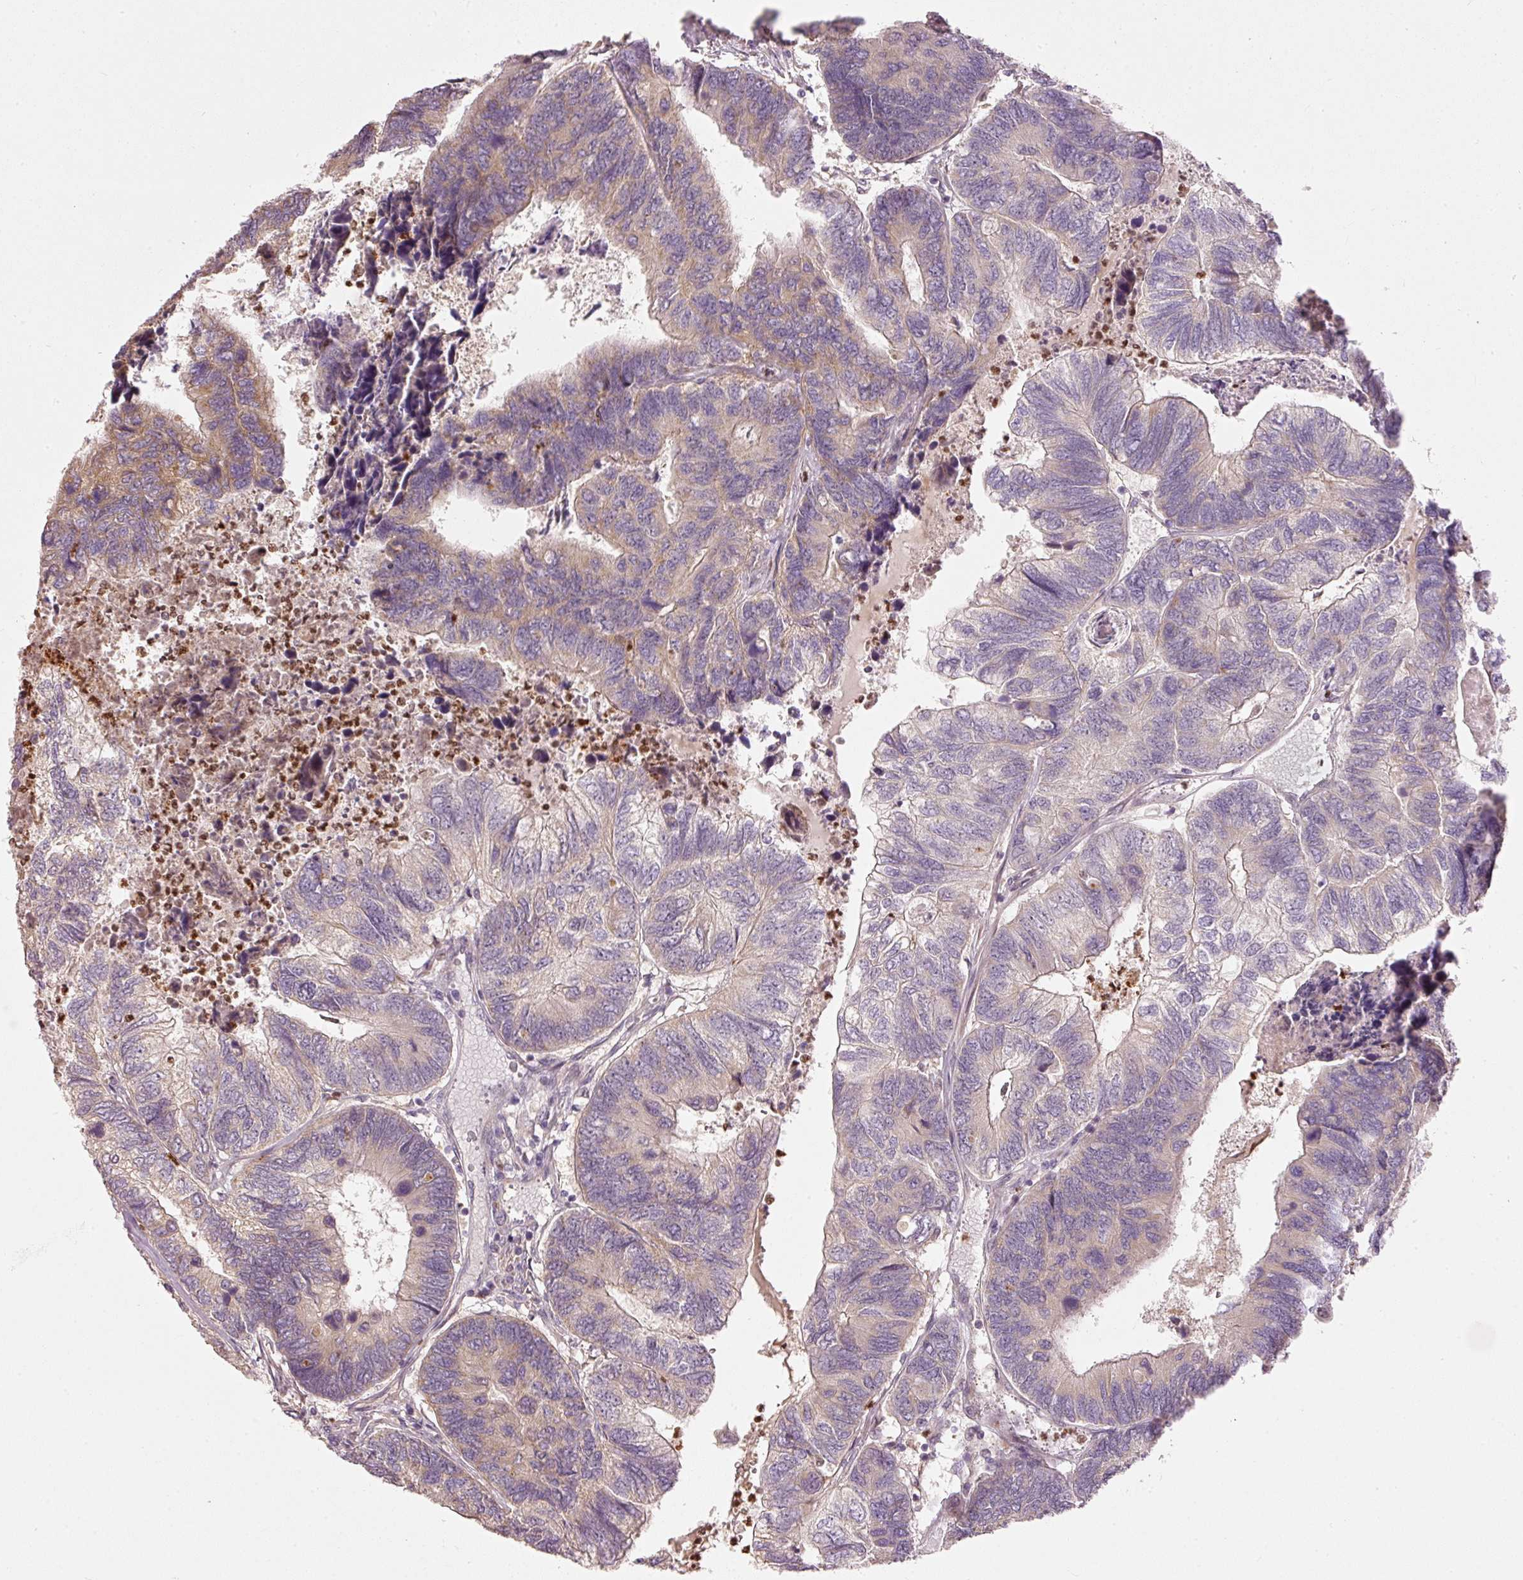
{"staining": {"intensity": "weak", "quantity": "25%-75%", "location": "cytoplasmic/membranous"}, "tissue": "colorectal cancer", "cell_type": "Tumor cells", "image_type": "cancer", "snomed": [{"axis": "morphology", "description": "Adenocarcinoma, NOS"}, {"axis": "topography", "description": "Colon"}], "caption": "IHC (DAB (3,3'-diaminobenzidine)) staining of human colorectal cancer (adenocarcinoma) demonstrates weak cytoplasmic/membranous protein positivity in about 25%-75% of tumor cells.", "gene": "MTHFD1L", "patient": {"sex": "female", "age": 67}}